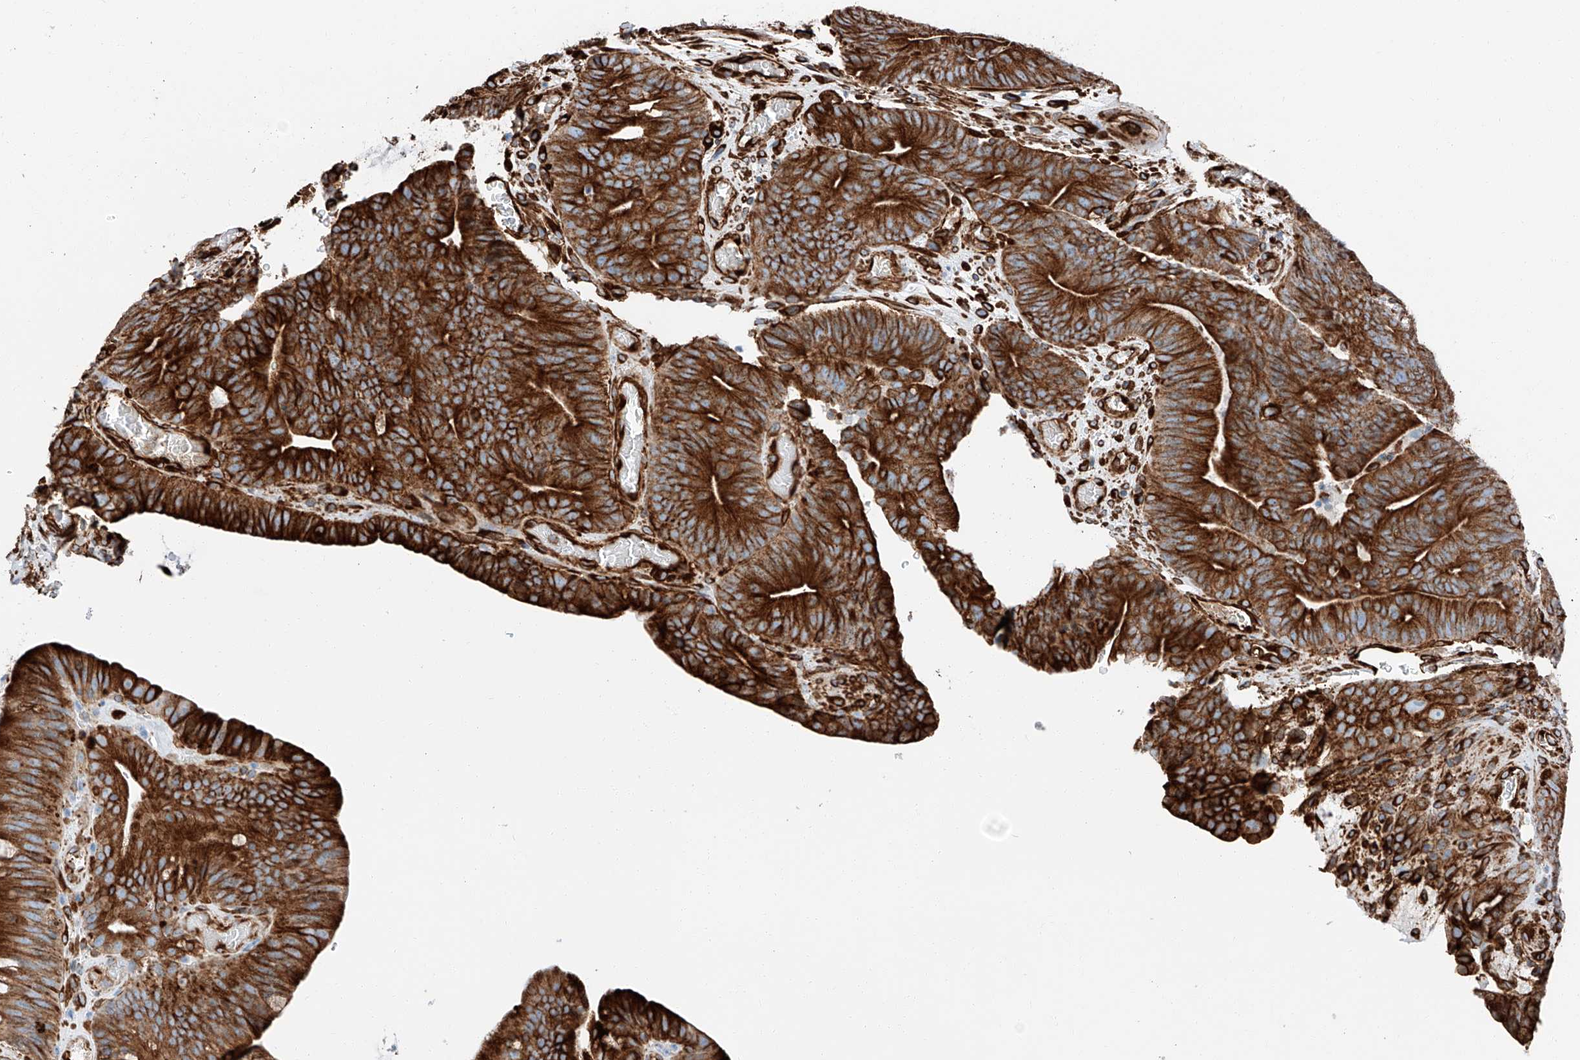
{"staining": {"intensity": "strong", "quantity": ">75%", "location": "cytoplasmic/membranous"}, "tissue": "colorectal cancer", "cell_type": "Tumor cells", "image_type": "cancer", "snomed": [{"axis": "morphology", "description": "Normal tissue, NOS"}, {"axis": "topography", "description": "Colon"}], "caption": "Immunohistochemistry micrograph of neoplastic tissue: colorectal cancer stained using IHC demonstrates high levels of strong protein expression localized specifically in the cytoplasmic/membranous of tumor cells, appearing as a cytoplasmic/membranous brown color.", "gene": "ZNF804A", "patient": {"sex": "female", "age": 82}}